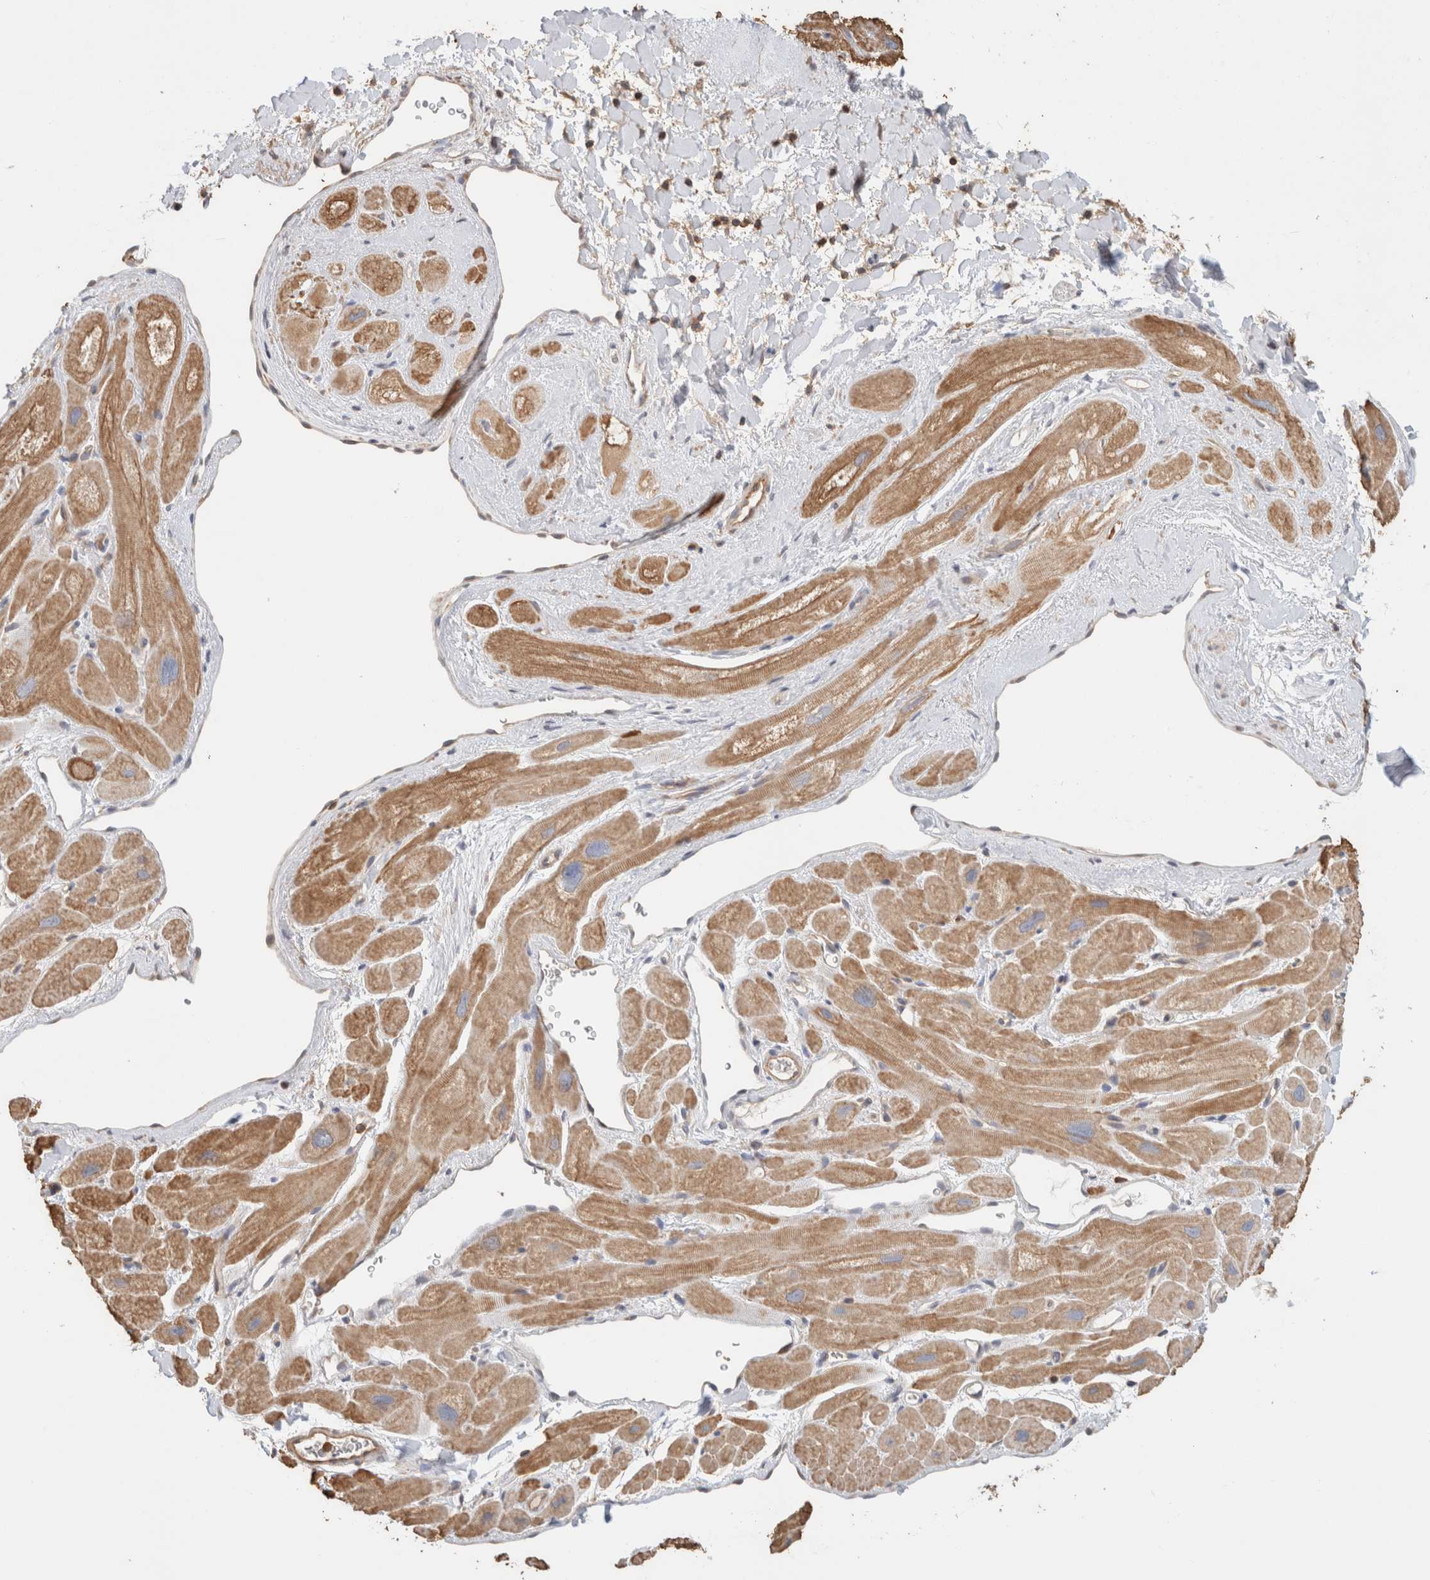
{"staining": {"intensity": "moderate", "quantity": ">75%", "location": "cytoplasmic/membranous"}, "tissue": "heart muscle", "cell_type": "Cardiomyocytes", "image_type": "normal", "snomed": [{"axis": "morphology", "description": "Normal tissue, NOS"}, {"axis": "topography", "description": "Heart"}], "caption": "Cardiomyocytes reveal moderate cytoplasmic/membranous expression in approximately >75% of cells in normal heart muscle.", "gene": "CFAP418", "patient": {"sex": "male", "age": 49}}